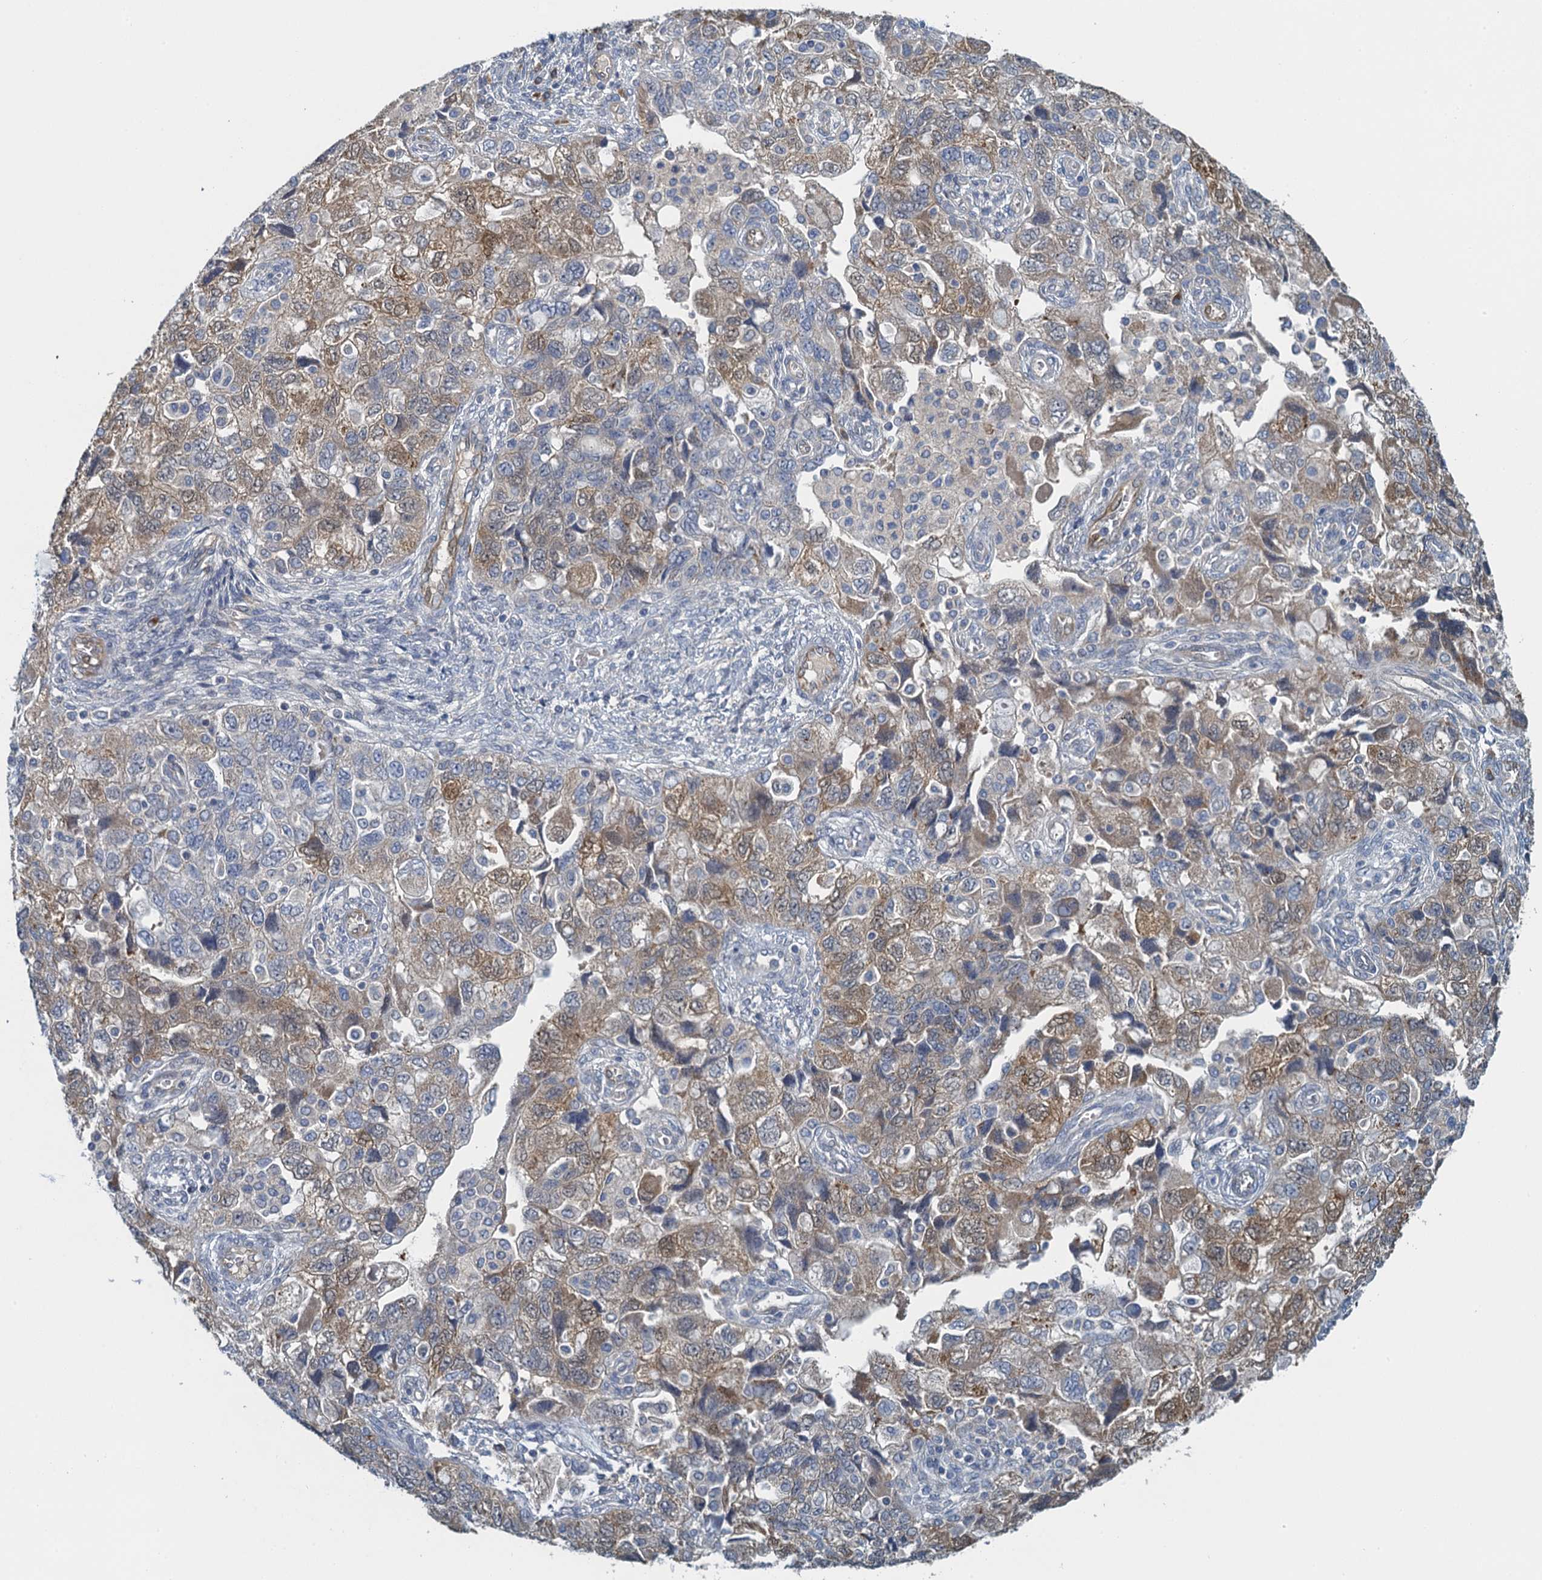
{"staining": {"intensity": "moderate", "quantity": "25%-75%", "location": "cytoplasmic/membranous"}, "tissue": "ovarian cancer", "cell_type": "Tumor cells", "image_type": "cancer", "snomed": [{"axis": "morphology", "description": "Carcinoma, NOS"}, {"axis": "morphology", "description": "Cystadenocarcinoma, serous, NOS"}, {"axis": "topography", "description": "Ovary"}], "caption": "Protein analysis of ovarian cancer (serous cystadenocarcinoma) tissue displays moderate cytoplasmic/membranous positivity in about 25%-75% of tumor cells. The protein is shown in brown color, while the nuclei are stained blue.", "gene": "ALG2", "patient": {"sex": "female", "age": 69}}